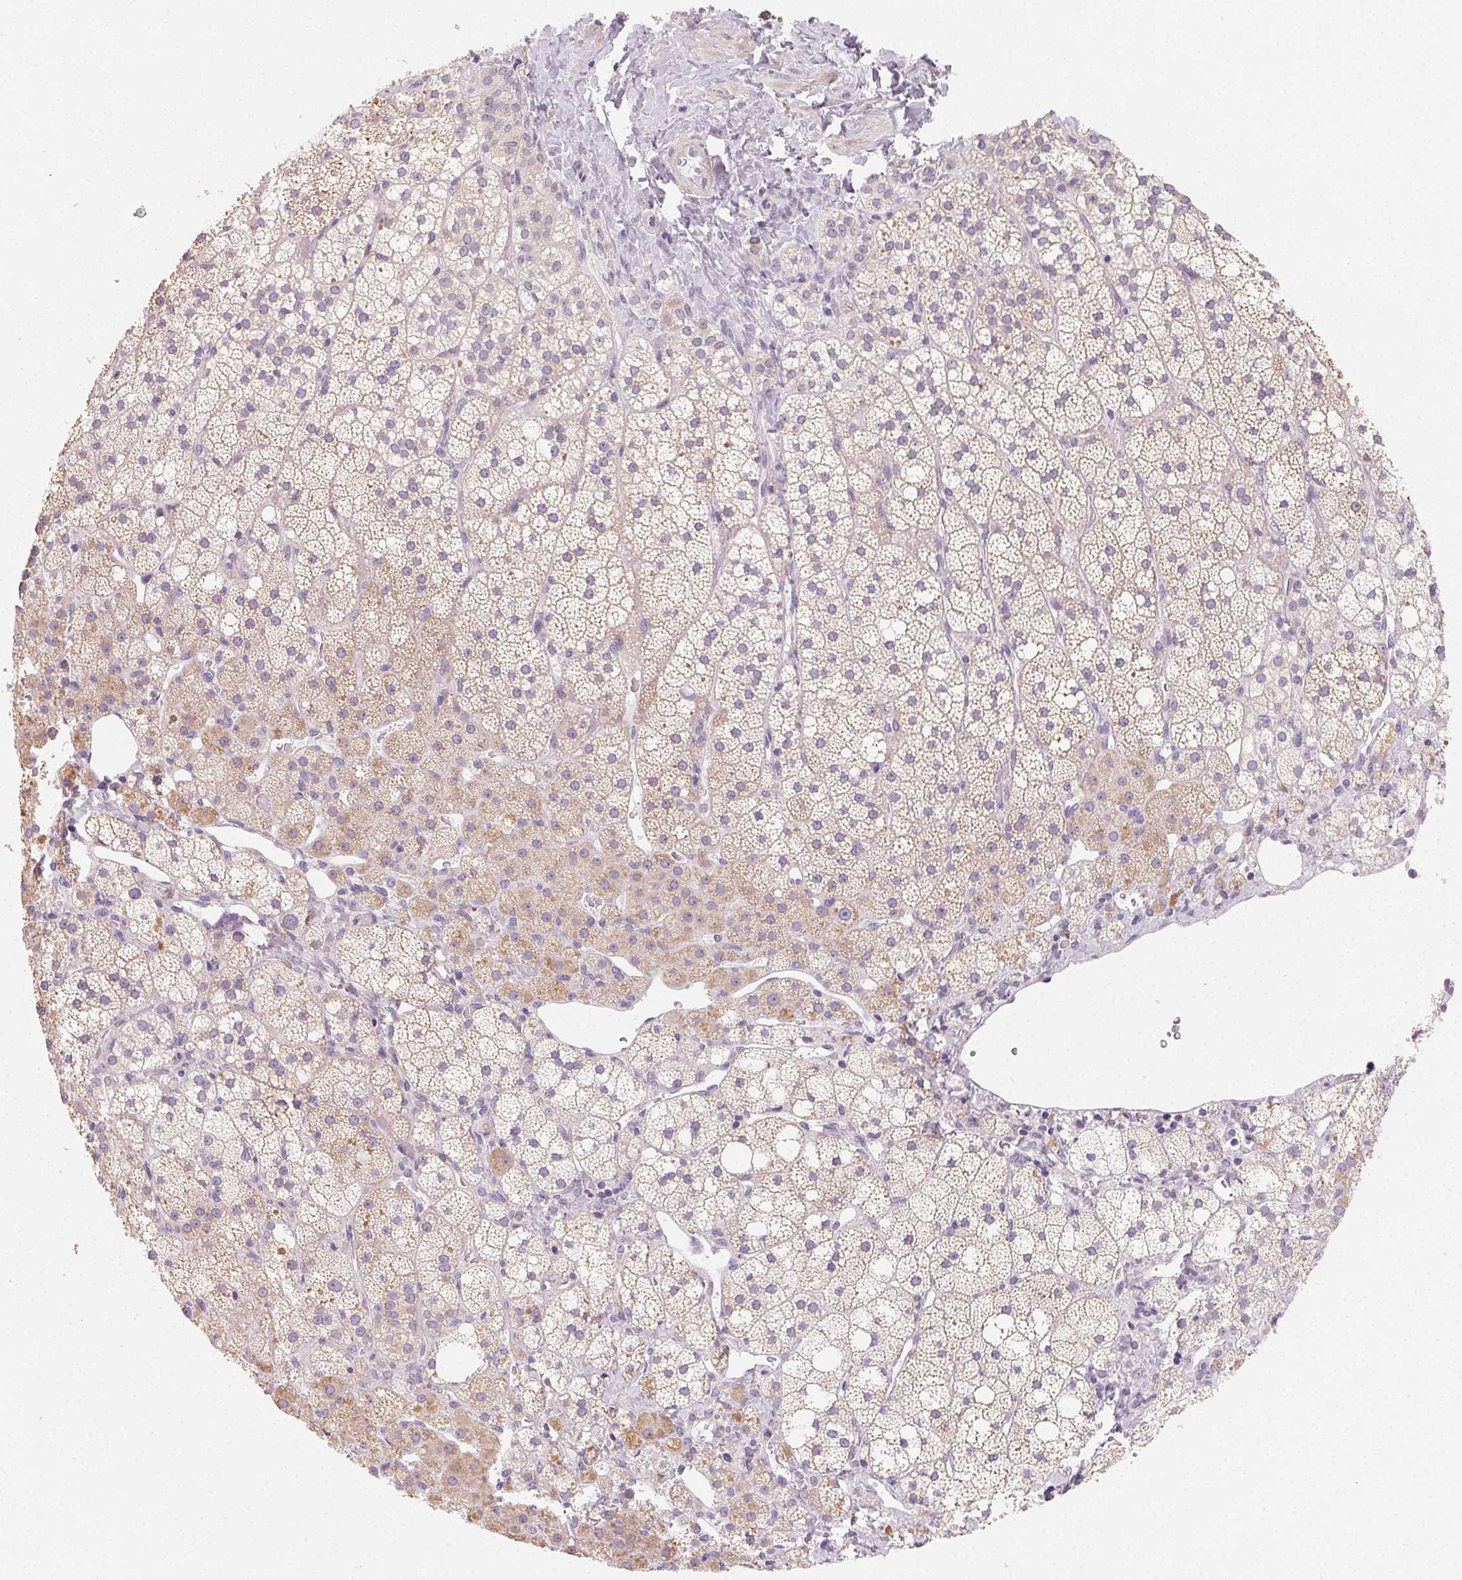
{"staining": {"intensity": "weak", "quantity": "25%-75%", "location": "cytoplasmic/membranous"}, "tissue": "adrenal gland", "cell_type": "Glandular cells", "image_type": "normal", "snomed": [{"axis": "morphology", "description": "Normal tissue, NOS"}, {"axis": "topography", "description": "Adrenal gland"}], "caption": "An image of human adrenal gland stained for a protein displays weak cytoplasmic/membranous brown staining in glandular cells. The staining is performed using DAB (3,3'-diaminobenzidine) brown chromogen to label protein expression. The nuclei are counter-stained blue using hematoxylin.", "gene": "MYBL1", "patient": {"sex": "male", "age": 53}}